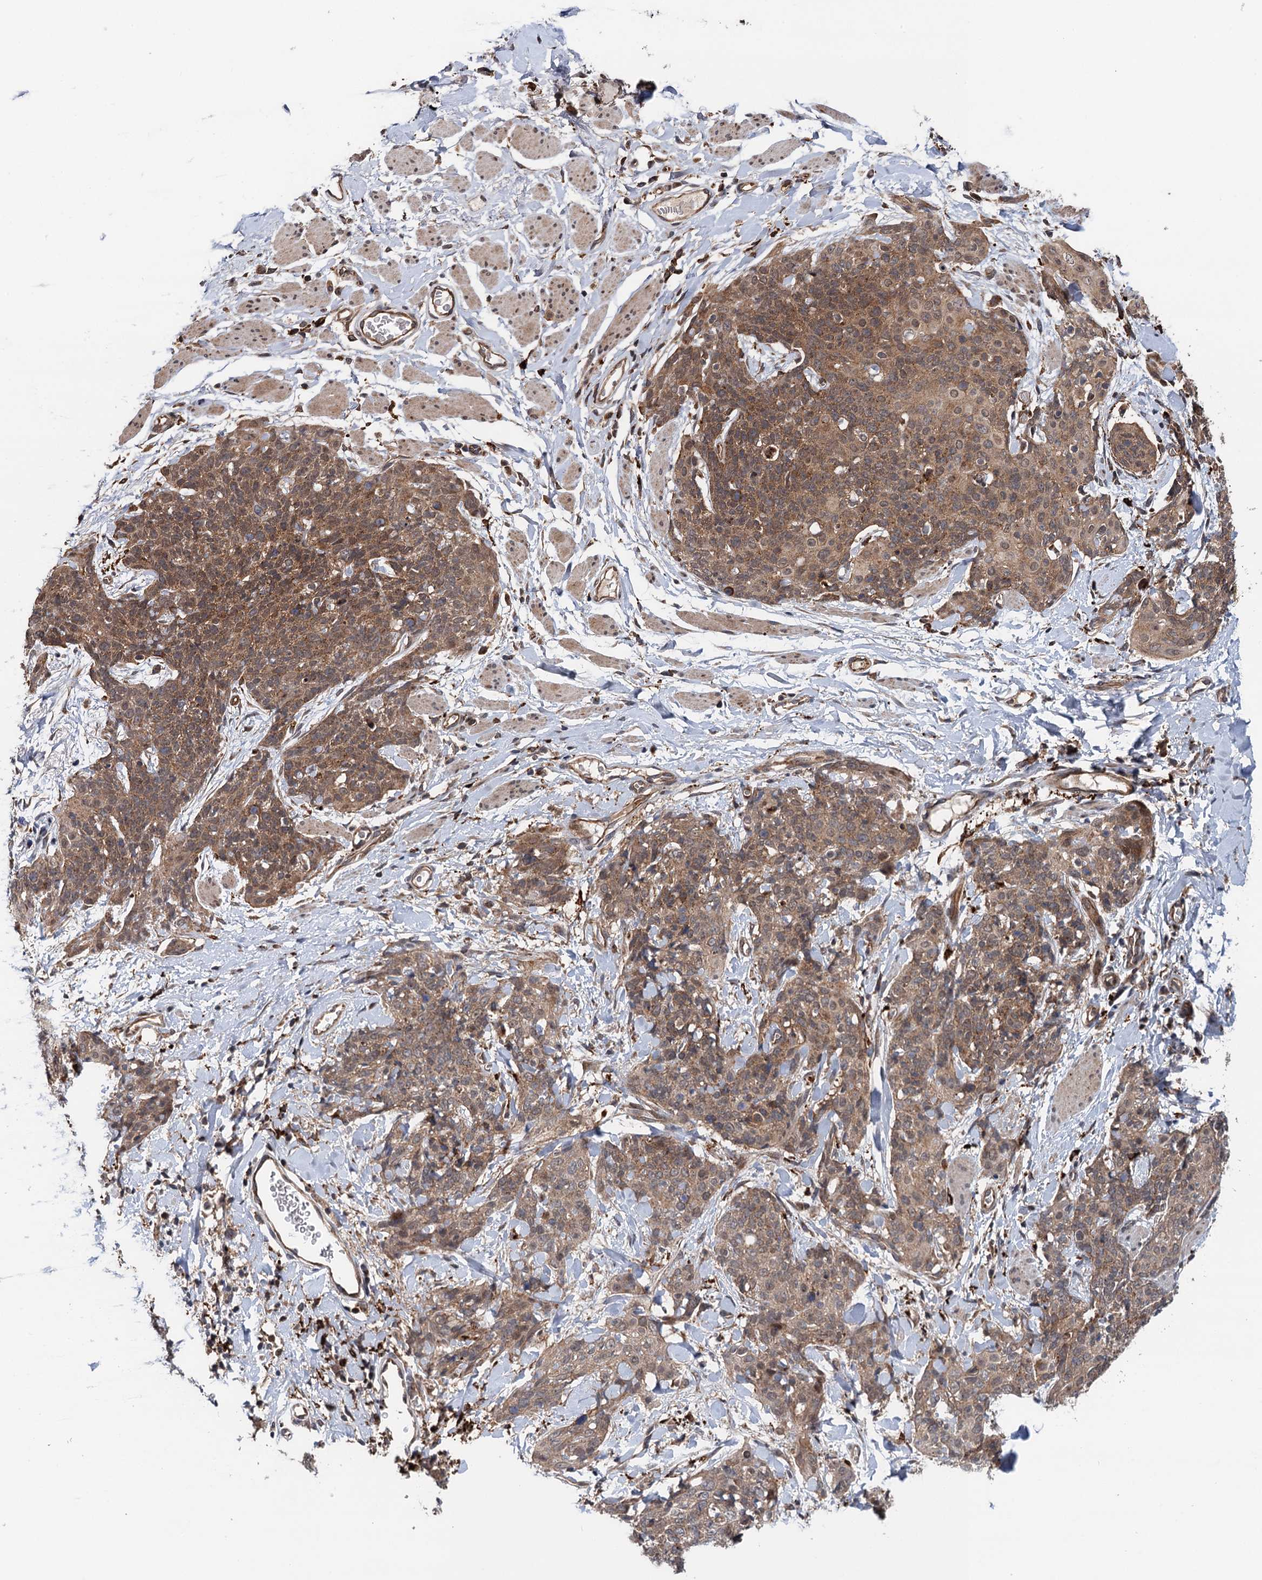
{"staining": {"intensity": "moderate", "quantity": ">75%", "location": "cytoplasmic/membranous"}, "tissue": "skin cancer", "cell_type": "Tumor cells", "image_type": "cancer", "snomed": [{"axis": "morphology", "description": "Squamous cell carcinoma, NOS"}, {"axis": "topography", "description": "Skin"}, {"axis": "topography", "description": "Vulva"}], "caption": "Immunohistochemical staining of human skin squamous cell carcinoma shows medium levels of moderate cytoplasmic/membranous positivity in approximately >75% of tumor cells.", "gene": "NLRP10", "patient": {"sex": "female", "age": 85}}